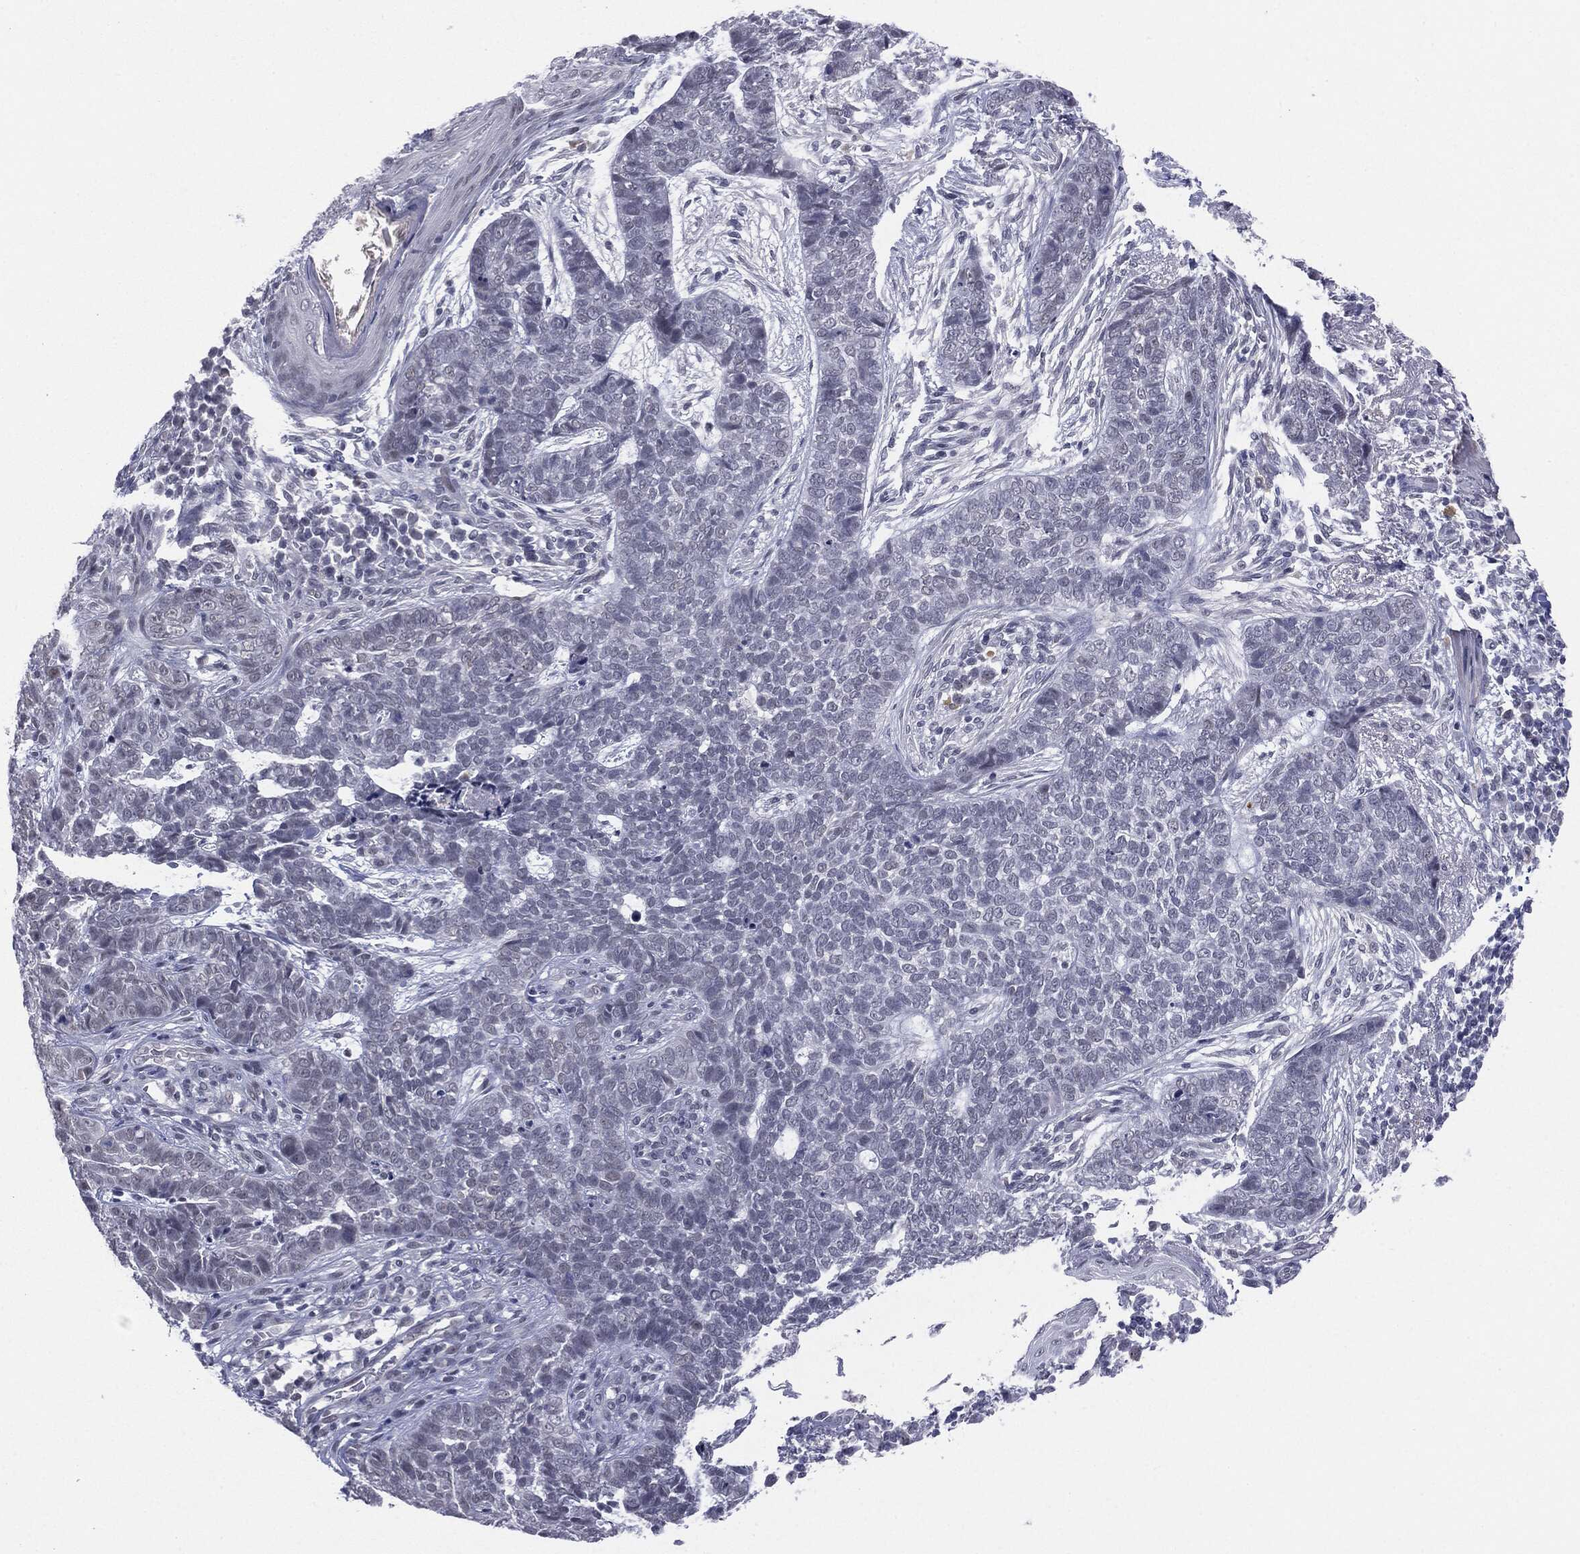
{"staining": {"intensity": "negative", "quantity": "none", "location": "none"}, "tissue": "skin cancer", "cell_type": "Tumor cells", "image_type": "cancer", "snomed": [{"axis": "morphology", "description": "Squamous cell carcinoma, NOS"}, {"axis": "topography", "description": "Skin"}], "caption": "IHC image of neoplastic tissue: skin cancer (squamous cell carcinoma) stained with DAB exhibits no significant protein expression in tumor cells.", "gene": "SLC5A5", "patient": {"sex": "male", "age": 88}}